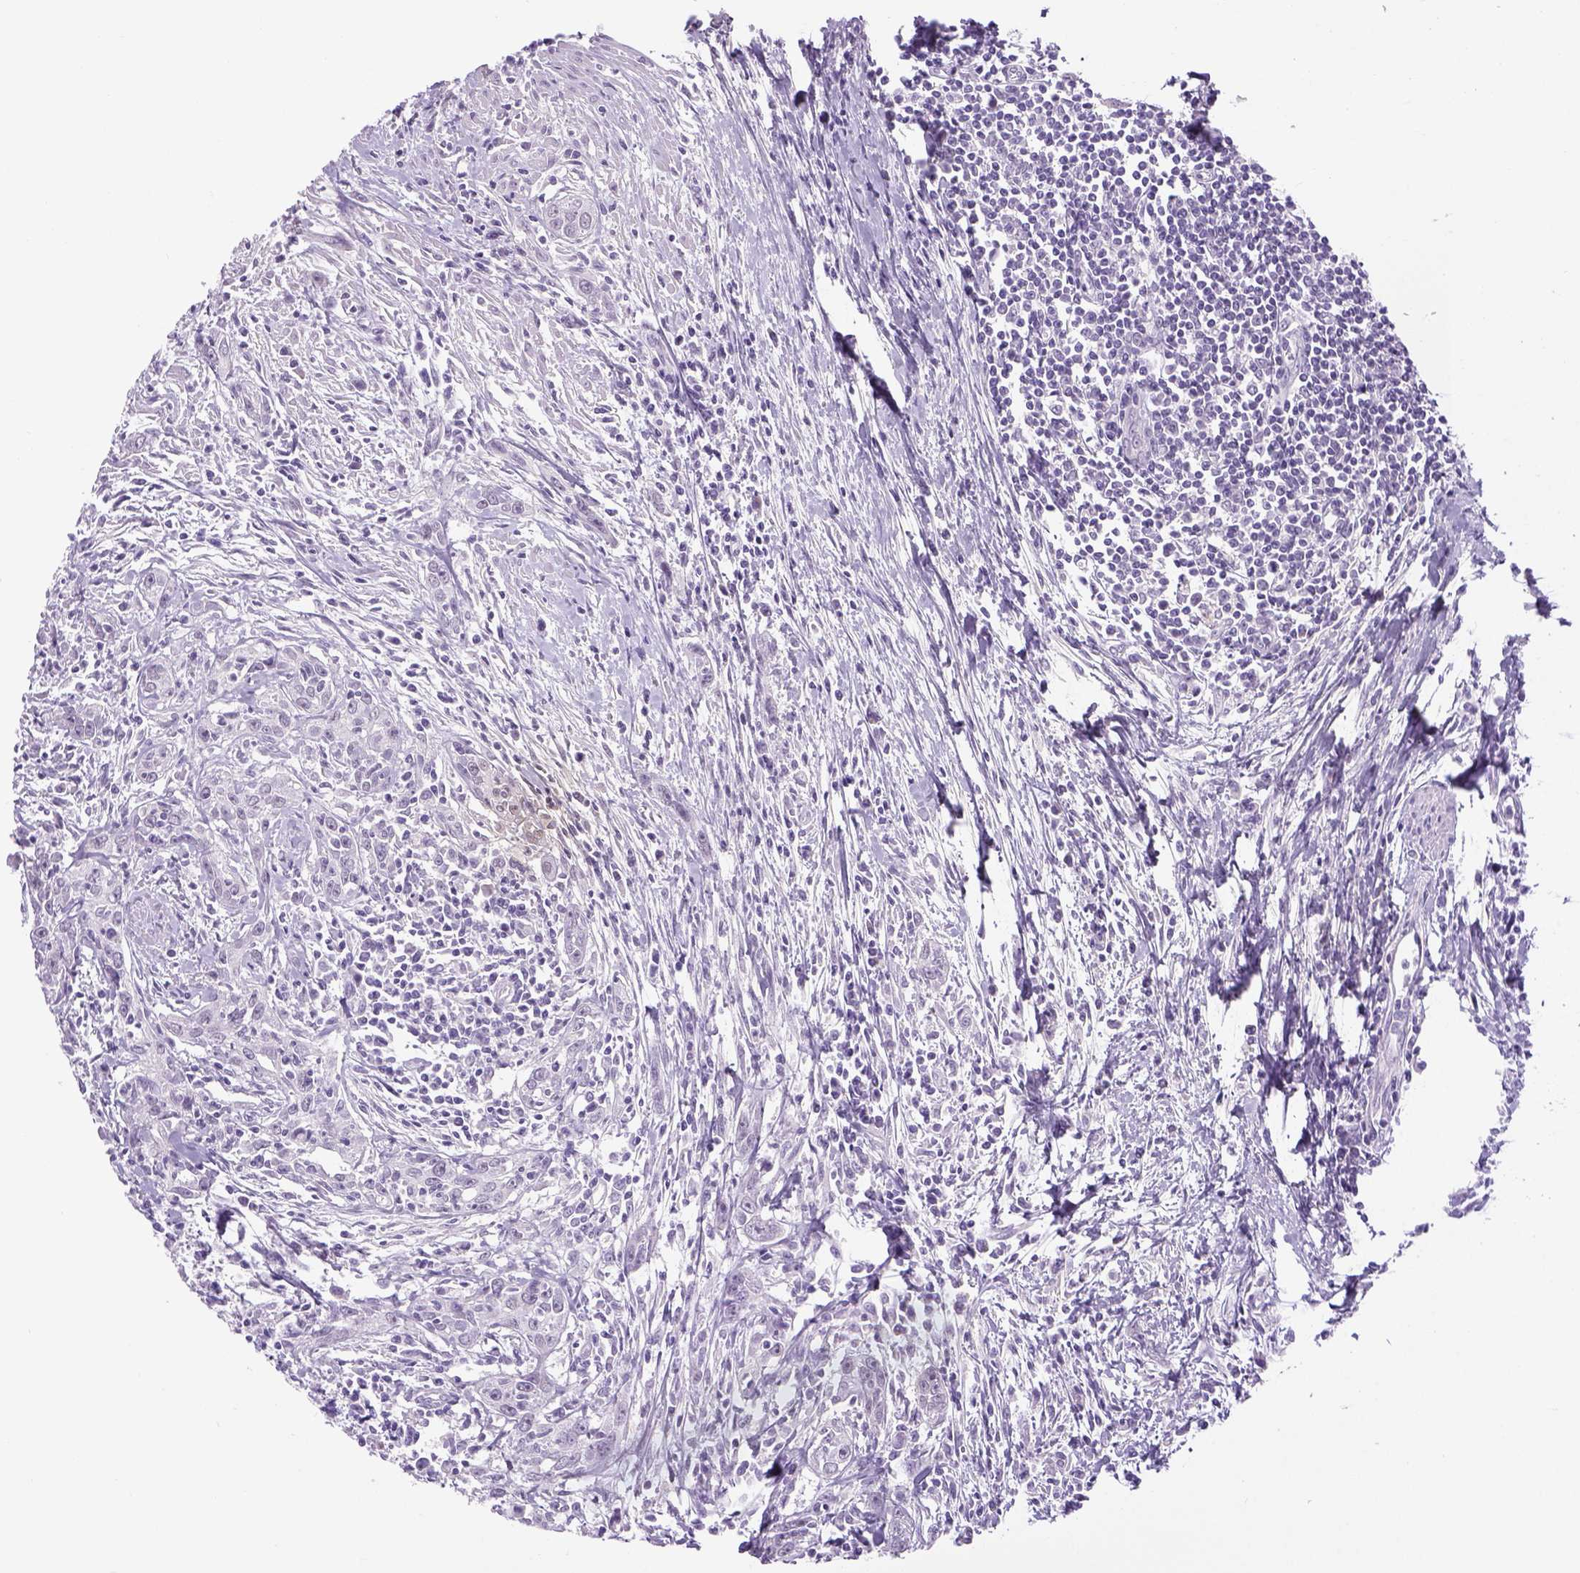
{"staining": {"intensity": "negative", "quantity": "none", "location": "none"}, "tissue": "urothelial cancer", "cell_type": "Tumor cells", "image_type": "cancer", "snomed": [{"axis": "morphology", "description": "Urothelial carcinoma, High grade"}, {"axis": "topography", "description": "Urinary bladder"}], "caption": "Urothelial carcinoma (high-grade) was stained to show a protein in brown. There is no significant positivity in tumor cells. The staining was performed using DAB to visualize the protein expression in brown, while the nuclei were stained in blue with hematoxylin (Magnification: 20x).", "gene": "DBH", "patient": {"sex": "male", "age": 83}}